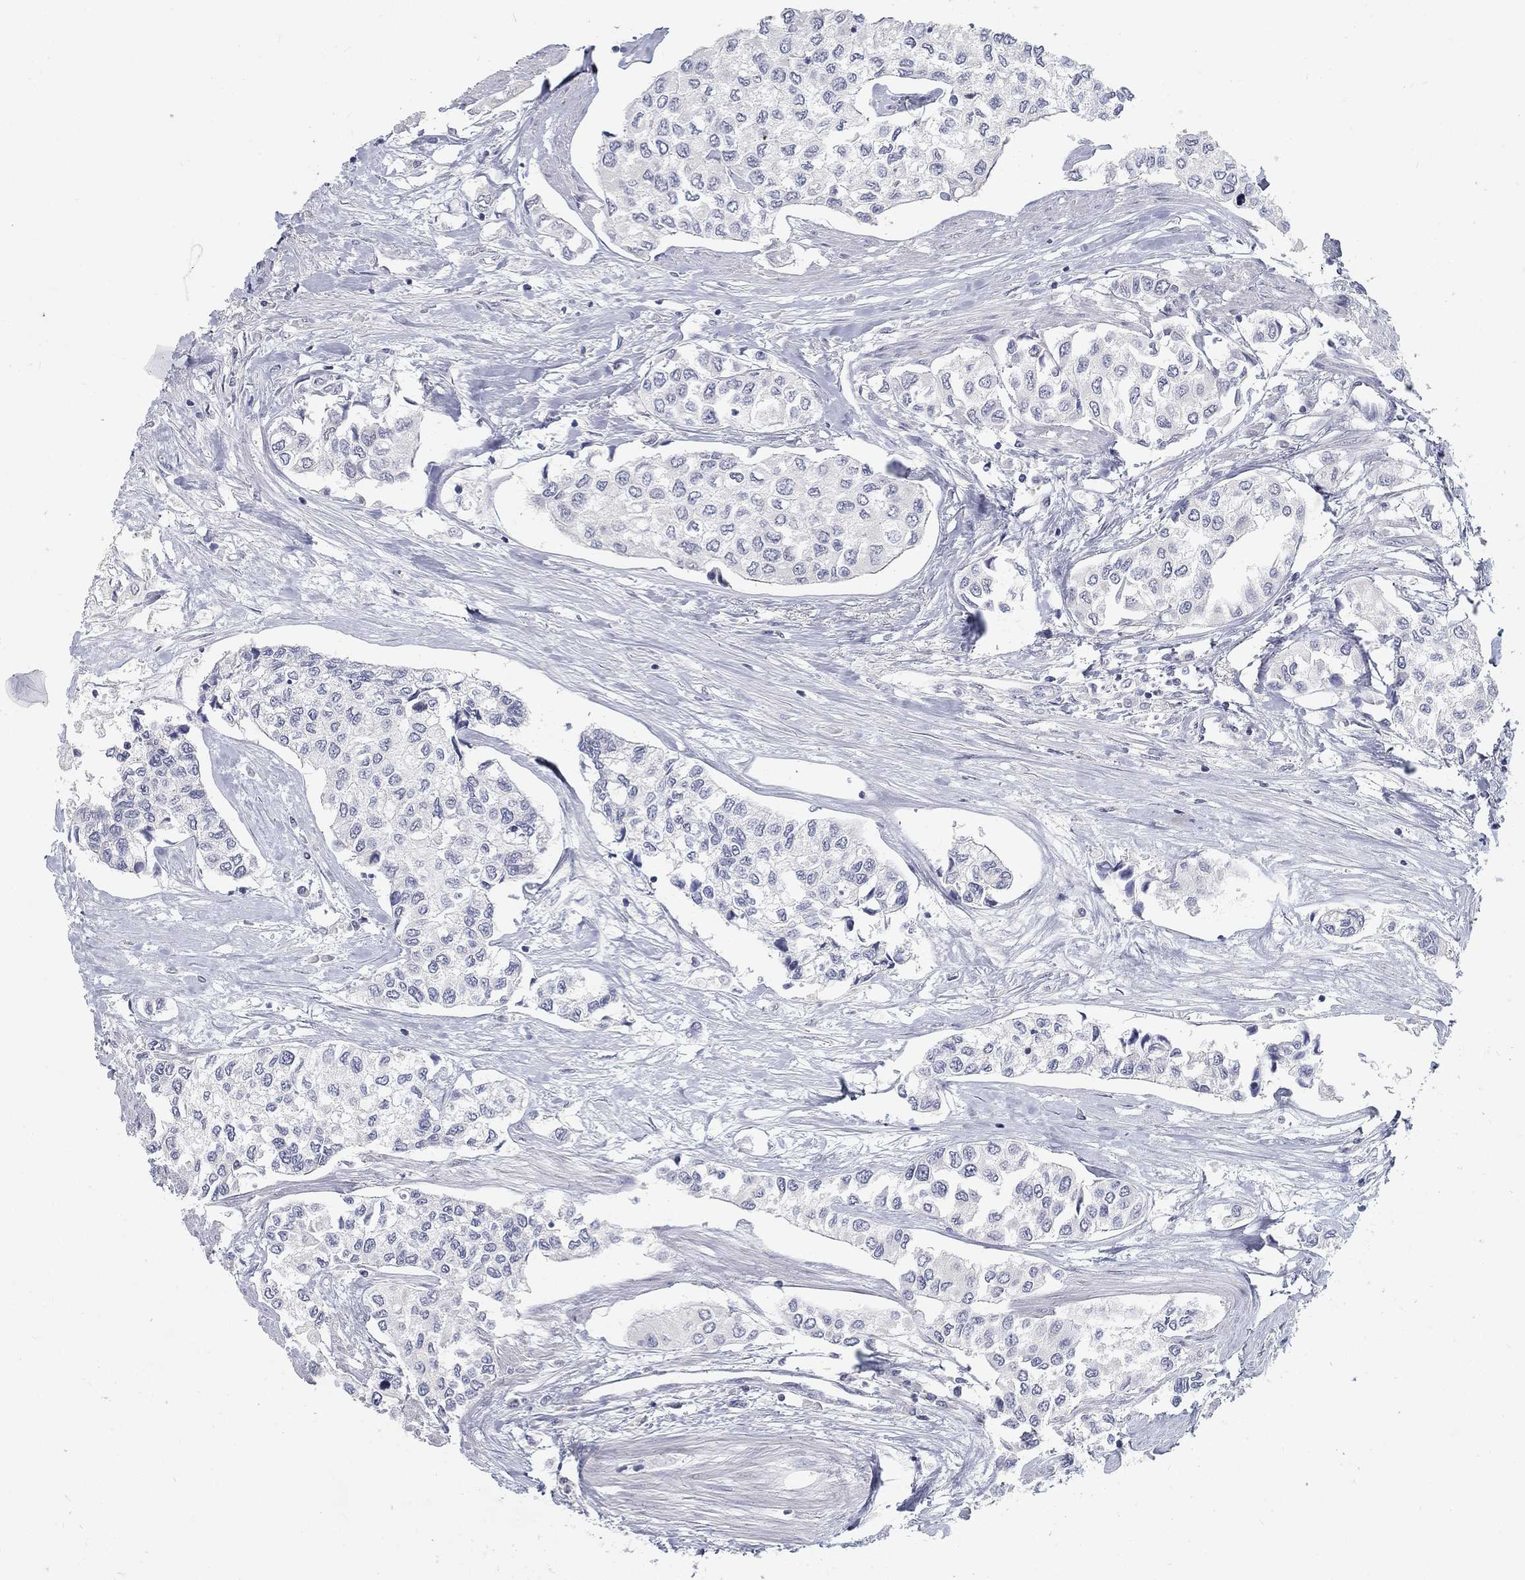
{"staining": {"intensity": "negative", "quantity": "none", "location": "none"}, "tissue": "urothelial cancer", "cell_type": "Tumor cells", "image_type": "cancer", "snomed": [{"axis": "morphology", "description": "Urothelial carcinoma, High grade"}, {"axis": "topography", "description": "Urinary bladder"}], "caption": "High-grade urothelial carcinoma was stained to show a protein in brown. There is no significant staining in tumor cells.", "gene": "ATP1A3", "patient": {"sex": "male", "age": 73}}